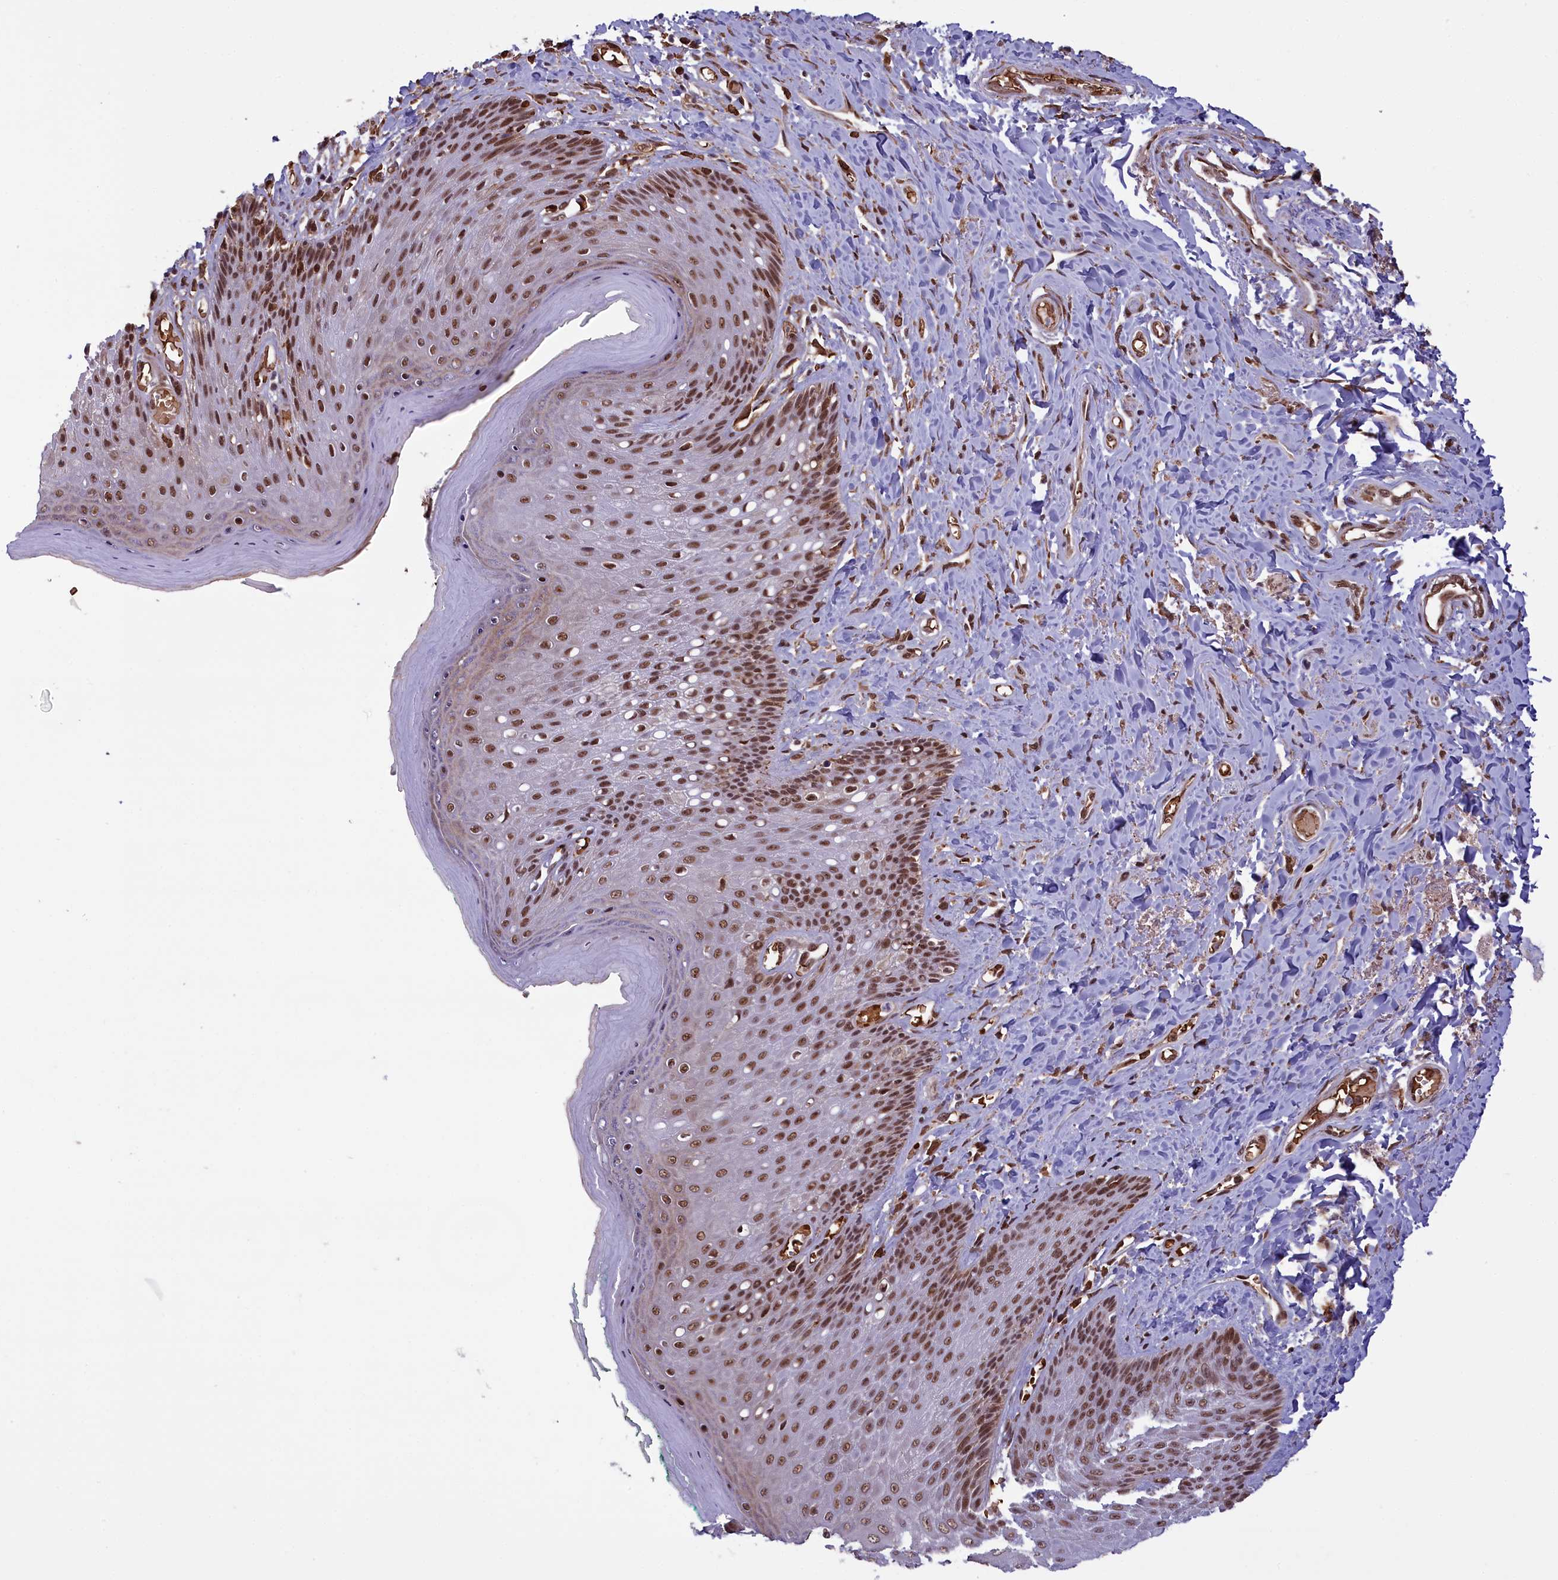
{"staining": {"intensity": "moderate", "quantity": ">75%", "location": "nuclear"}, "tissue": "skin", "cell_type": "Epidermal cells", "image_type": "normal", "snomed": [{"axis": "morphology", "description": "Normal tissue, NOS"}, {"axis": "topography", "description": "Anal"}], "caption": "A brown stain labels moderate nuclear staining of a protein in epidermal cells of benign human skin.", "gene": "MPHOSPH8", "patient": {"sex": "male", "age": 78}}